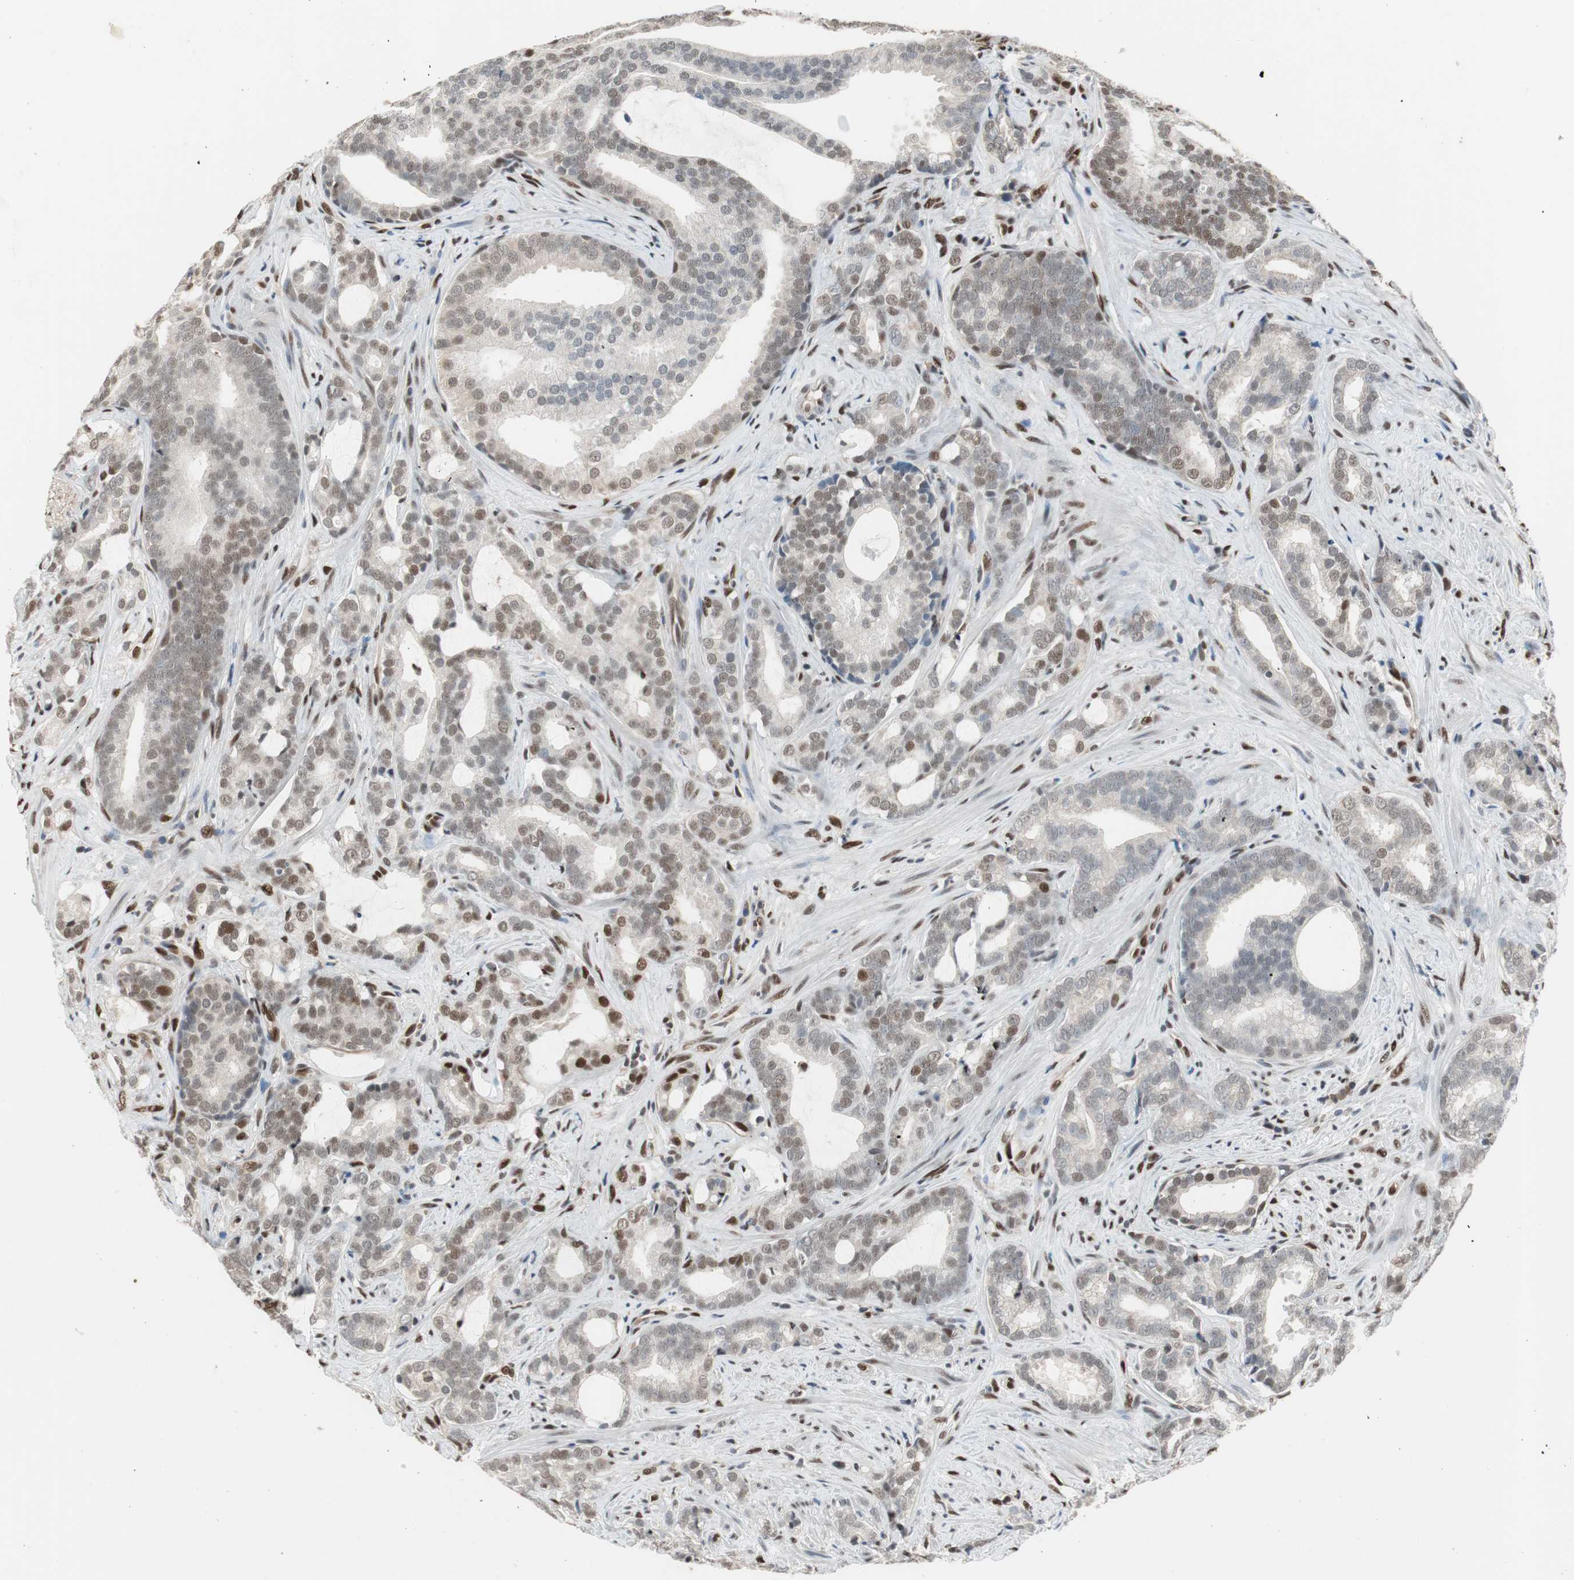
{"staining": {"intensity": "weak", "quantity": "25%-75%", "location": "nuclear"}, "tissue": "prostate cancer", "cell_type": "Tumor cells", "image_type": "cancer", "snomed": [{"axis": "morphology", "description": "Adenocarcinoma, Low grade"}, {"axis": "topography", "description": "Prostate"}], "caption": "A low amount of weak nuclear expression is seen in about 25%-75% of tumor cells in prostate low-grade adenocarcinoma tissue.", "gene": "PML", "patient": {"sex": "male", "age": 58}}